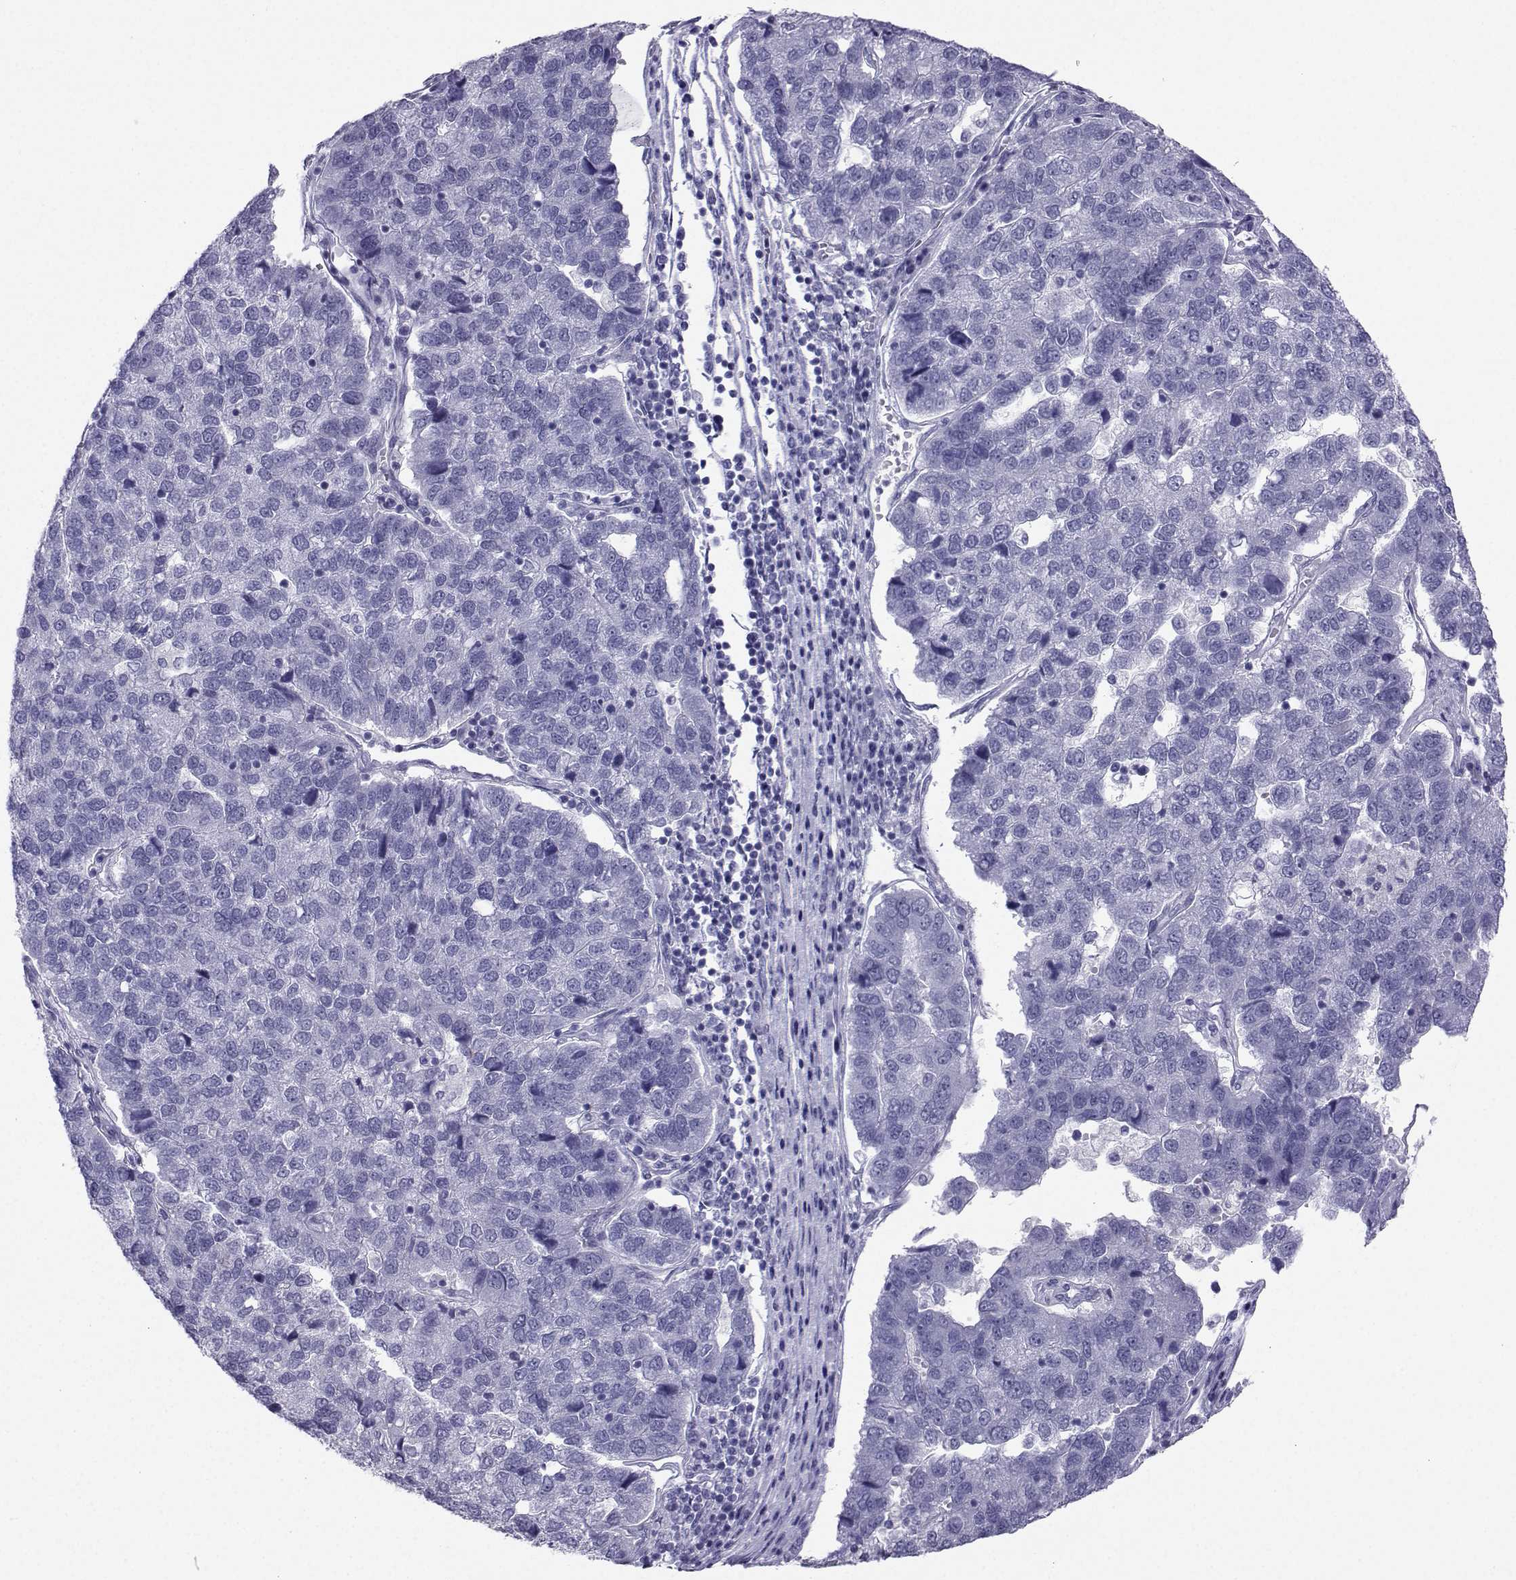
{"staining": {"intensity": "negative", "quantity": "none", "location": "none"}, "tissue": "pancreatic cancer", "cell_type": "Tumor cells", "image_type": "cancer", "snomed": [{"axis": "morphology", "description": "Adenocarcinoma, NOS"}, {"axis": "topography", "description": "Pancreas"}], "caption": "An IHC micrograph of adenocarcinoma (pancreatic) is shown. There is no staining in tumor cells of adenocarcinoma (pancreatic).", "gene": "SST", "patient": {"sex": "female", "age": 61}}